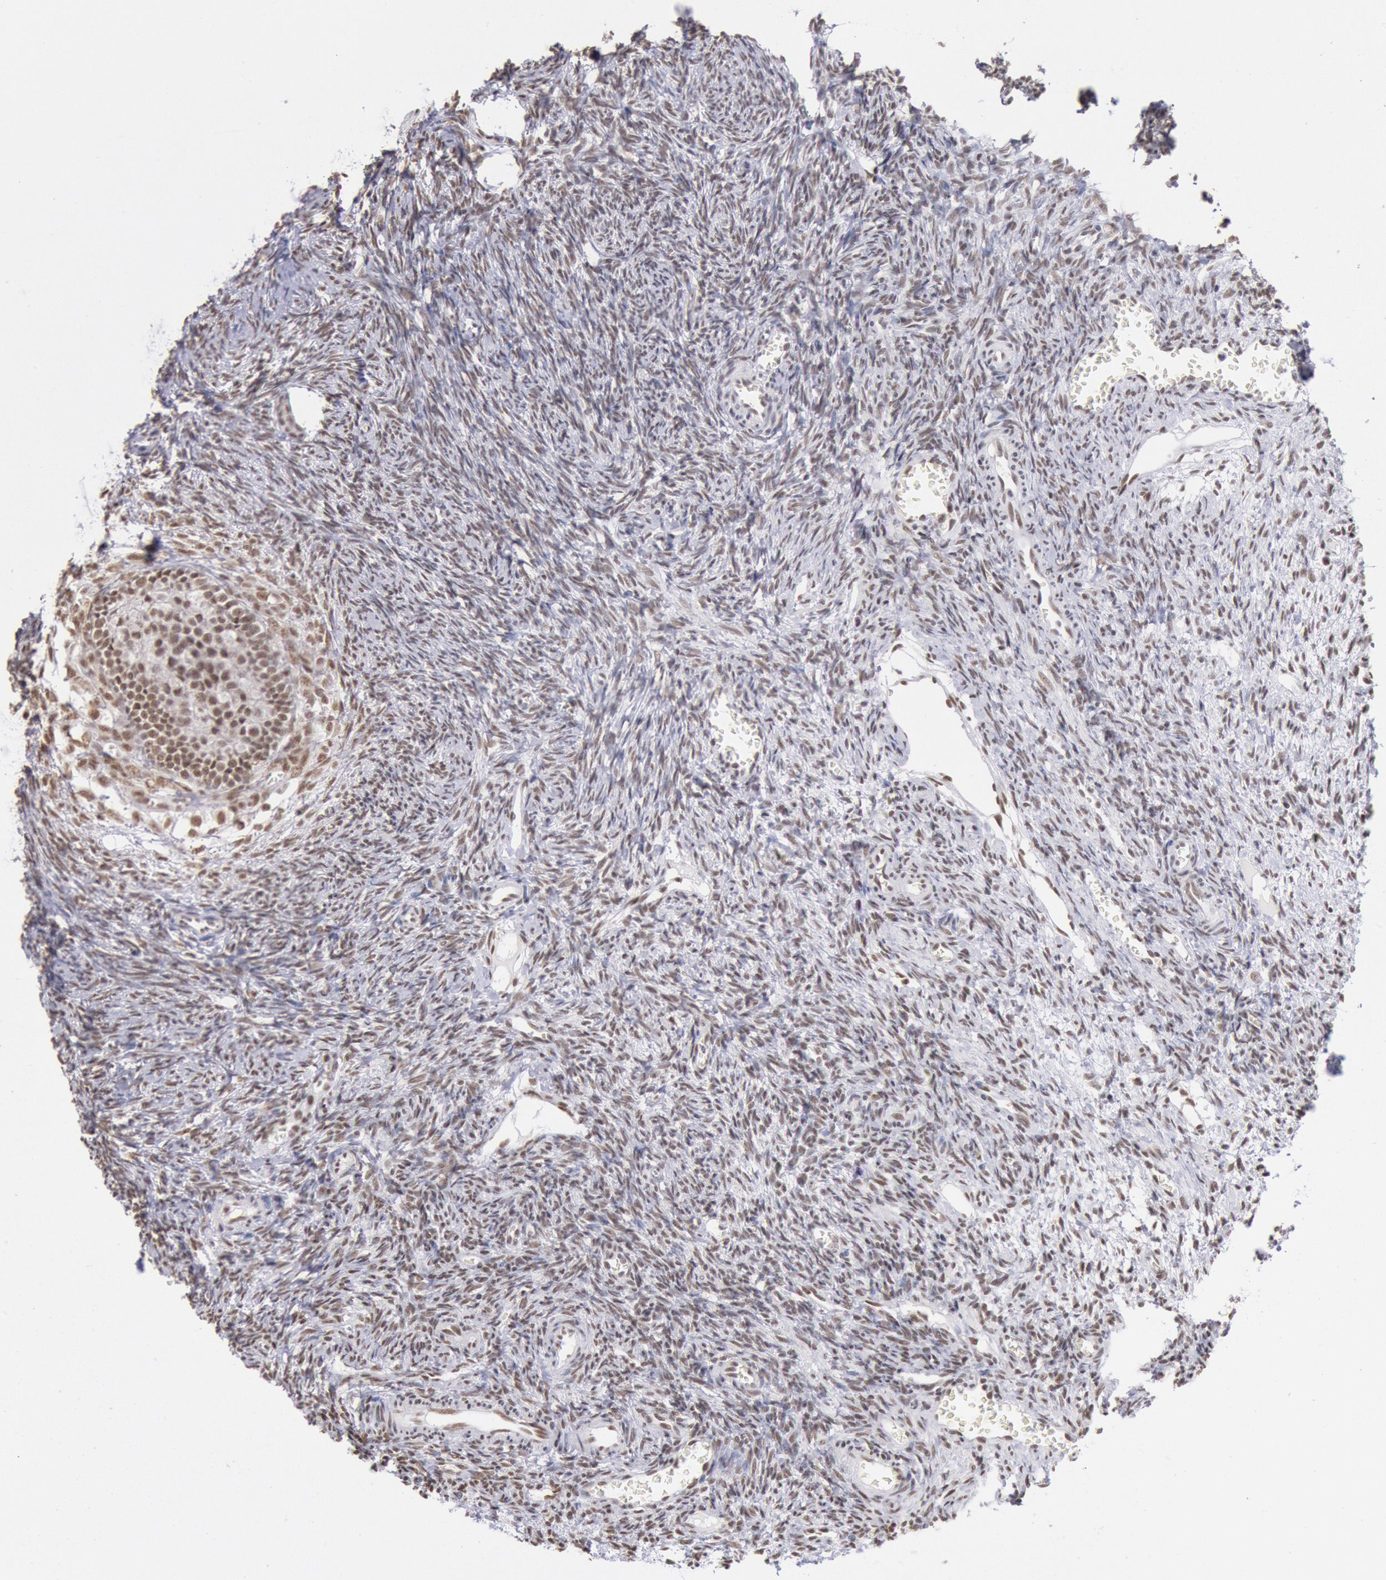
{"staining": {"intensity": "weak", "quantity": ">75%", "location": "nuclear"}, "tissue": "ovary", "cell_type": "Follicle cells", "image_type": "normal", "snomed": [{"axis": "morphology", "description": "Normal tissue, NOS"}, {"axis": "topography", "description": "Ovary"}], "caption": "IHC histopathology image of unremarkable ovary: human ovary stained using immunohistochemistry shows low levels of weak protein expression localized specifically in the nuclear of follicle cells, appearing as a nuclear brown color.", "gene": "SNRPD3", "patient": {"sex": "female", "age": 27}}